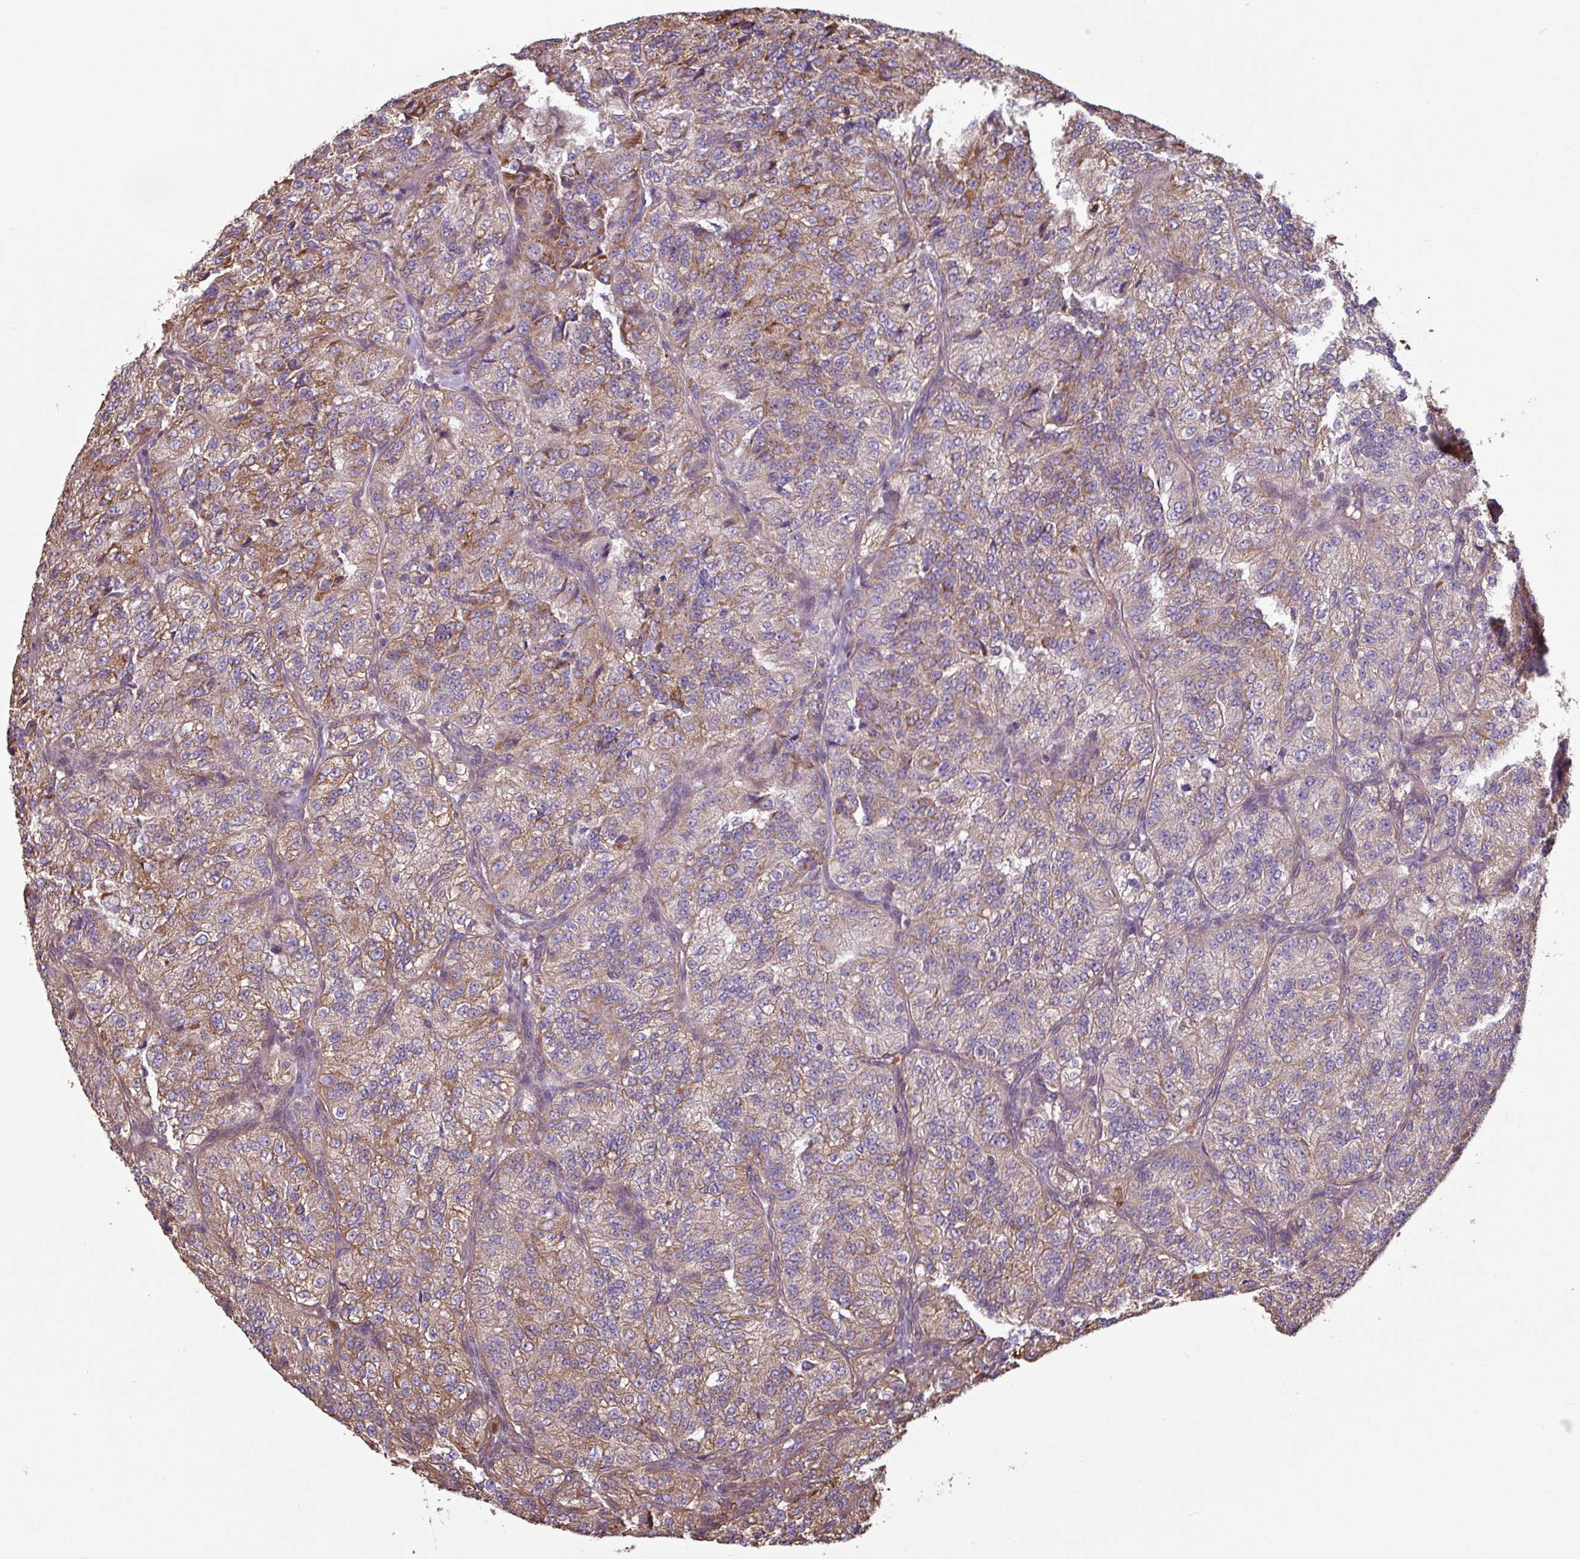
{"staining": {"intensity": "weak", "quantity": ">75%", "location": "cytoplasmic/membranous"}, "tissue": "renal cancer", "cell_type": "Tumor cells", "image_type": "cancer", "snomed": [{"axis": "morphology", "description": "Adenocarcinoma, NOS"}, {"axis": "topography", "description": "Kidney"}], "caption": "Adenocarcinoma (renal) stained with DAB immunohistochemistry demonstrates low levels of weak cytoplasmic/membranous expression in approximately >75% of tumor cells.", "gene": "NHSL2", "patient": {"sex": "female", "age": 63}}